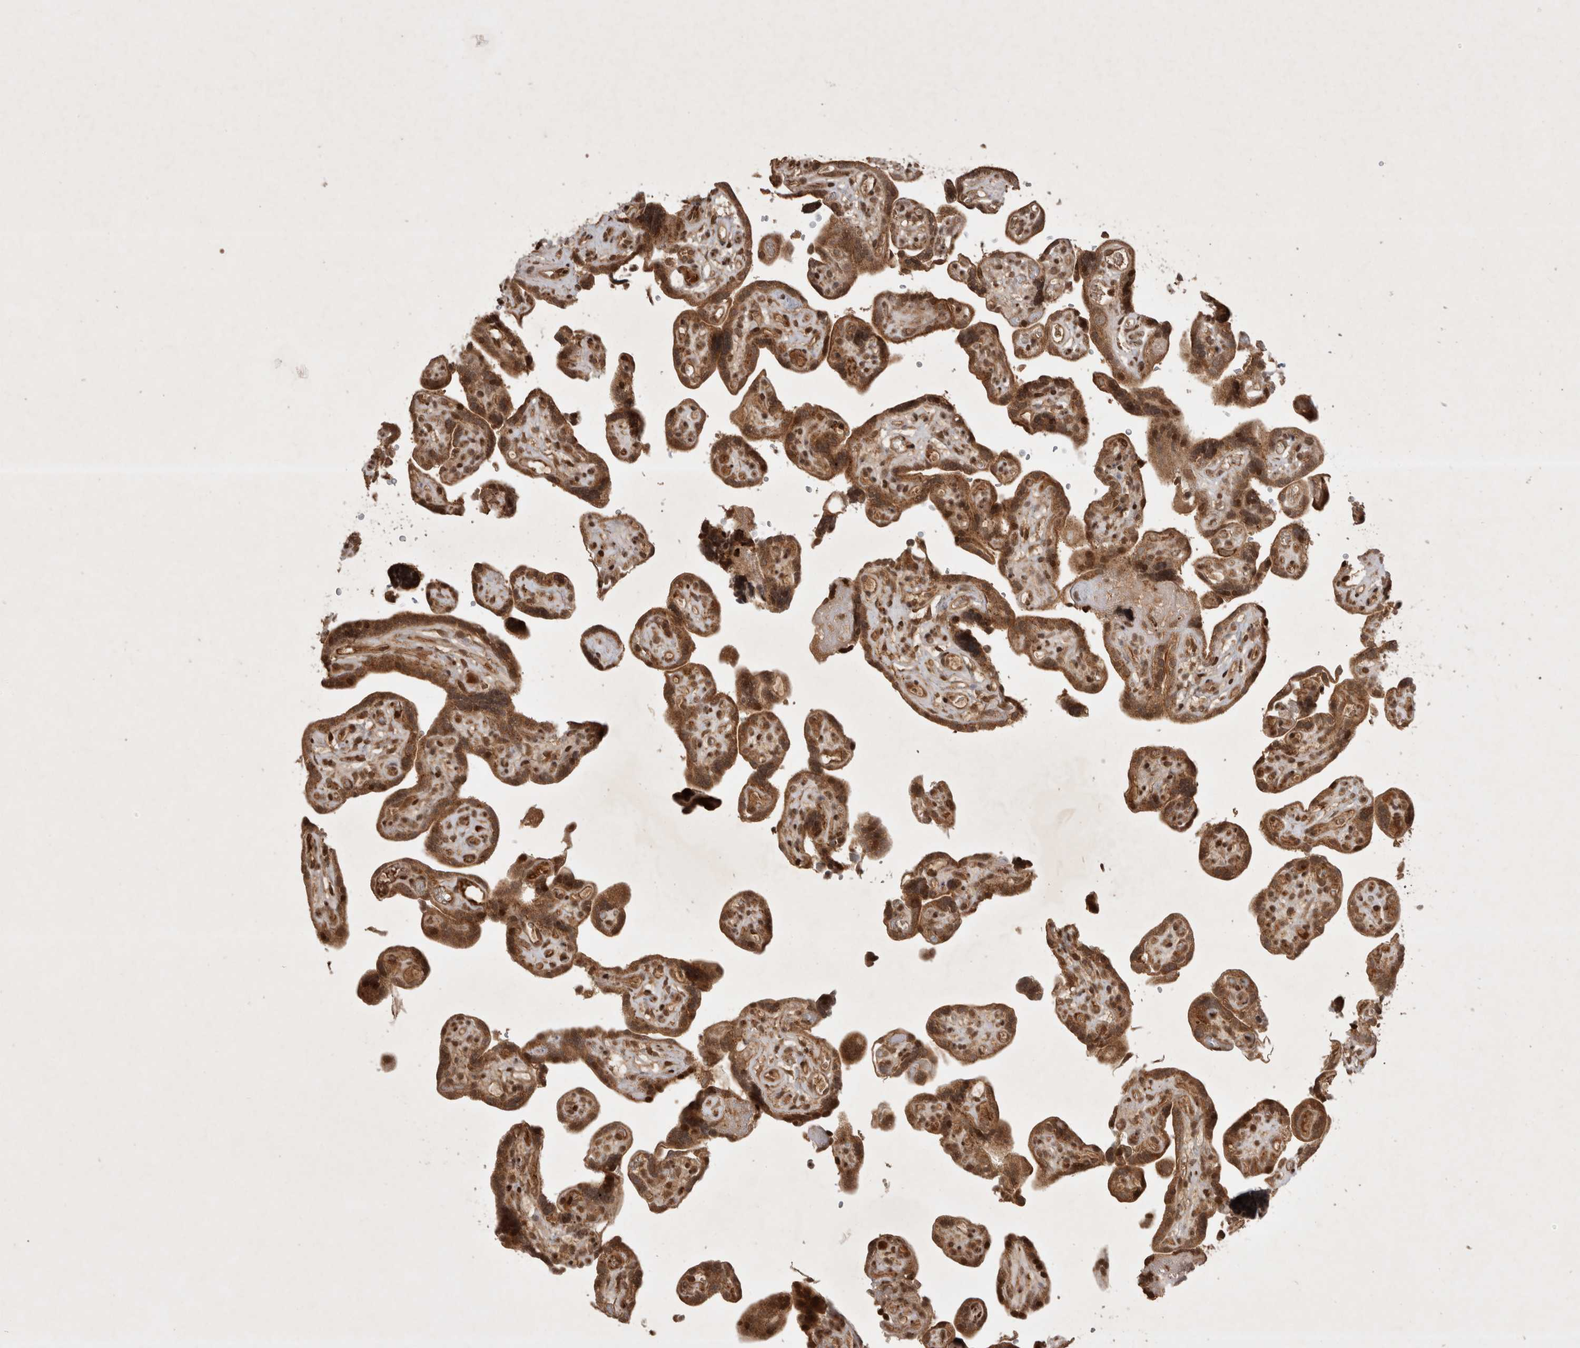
{"staining": {"intensity": "moderate", "quantity": ">75%", "location": "cytoplasmic/membranous"}, "tissue": "placenta", "cell_type": "Decidual cells", "image_type": "normal", "snomed": [{"axis": "morphology", "description": "Normal tissue, NOS"}, {"axis": "topography", "description": "Placenta"}], "caption": "Immunohistochemistry (IHC) micrograph of normal human placenta stained for a protein (brown), which reveals medium levels of moderate cytoplasmic/membranous positivity in about >75% of decidual cells.", "gene": "FAM221A", "patient": {"sex": "female", "age": 30}}